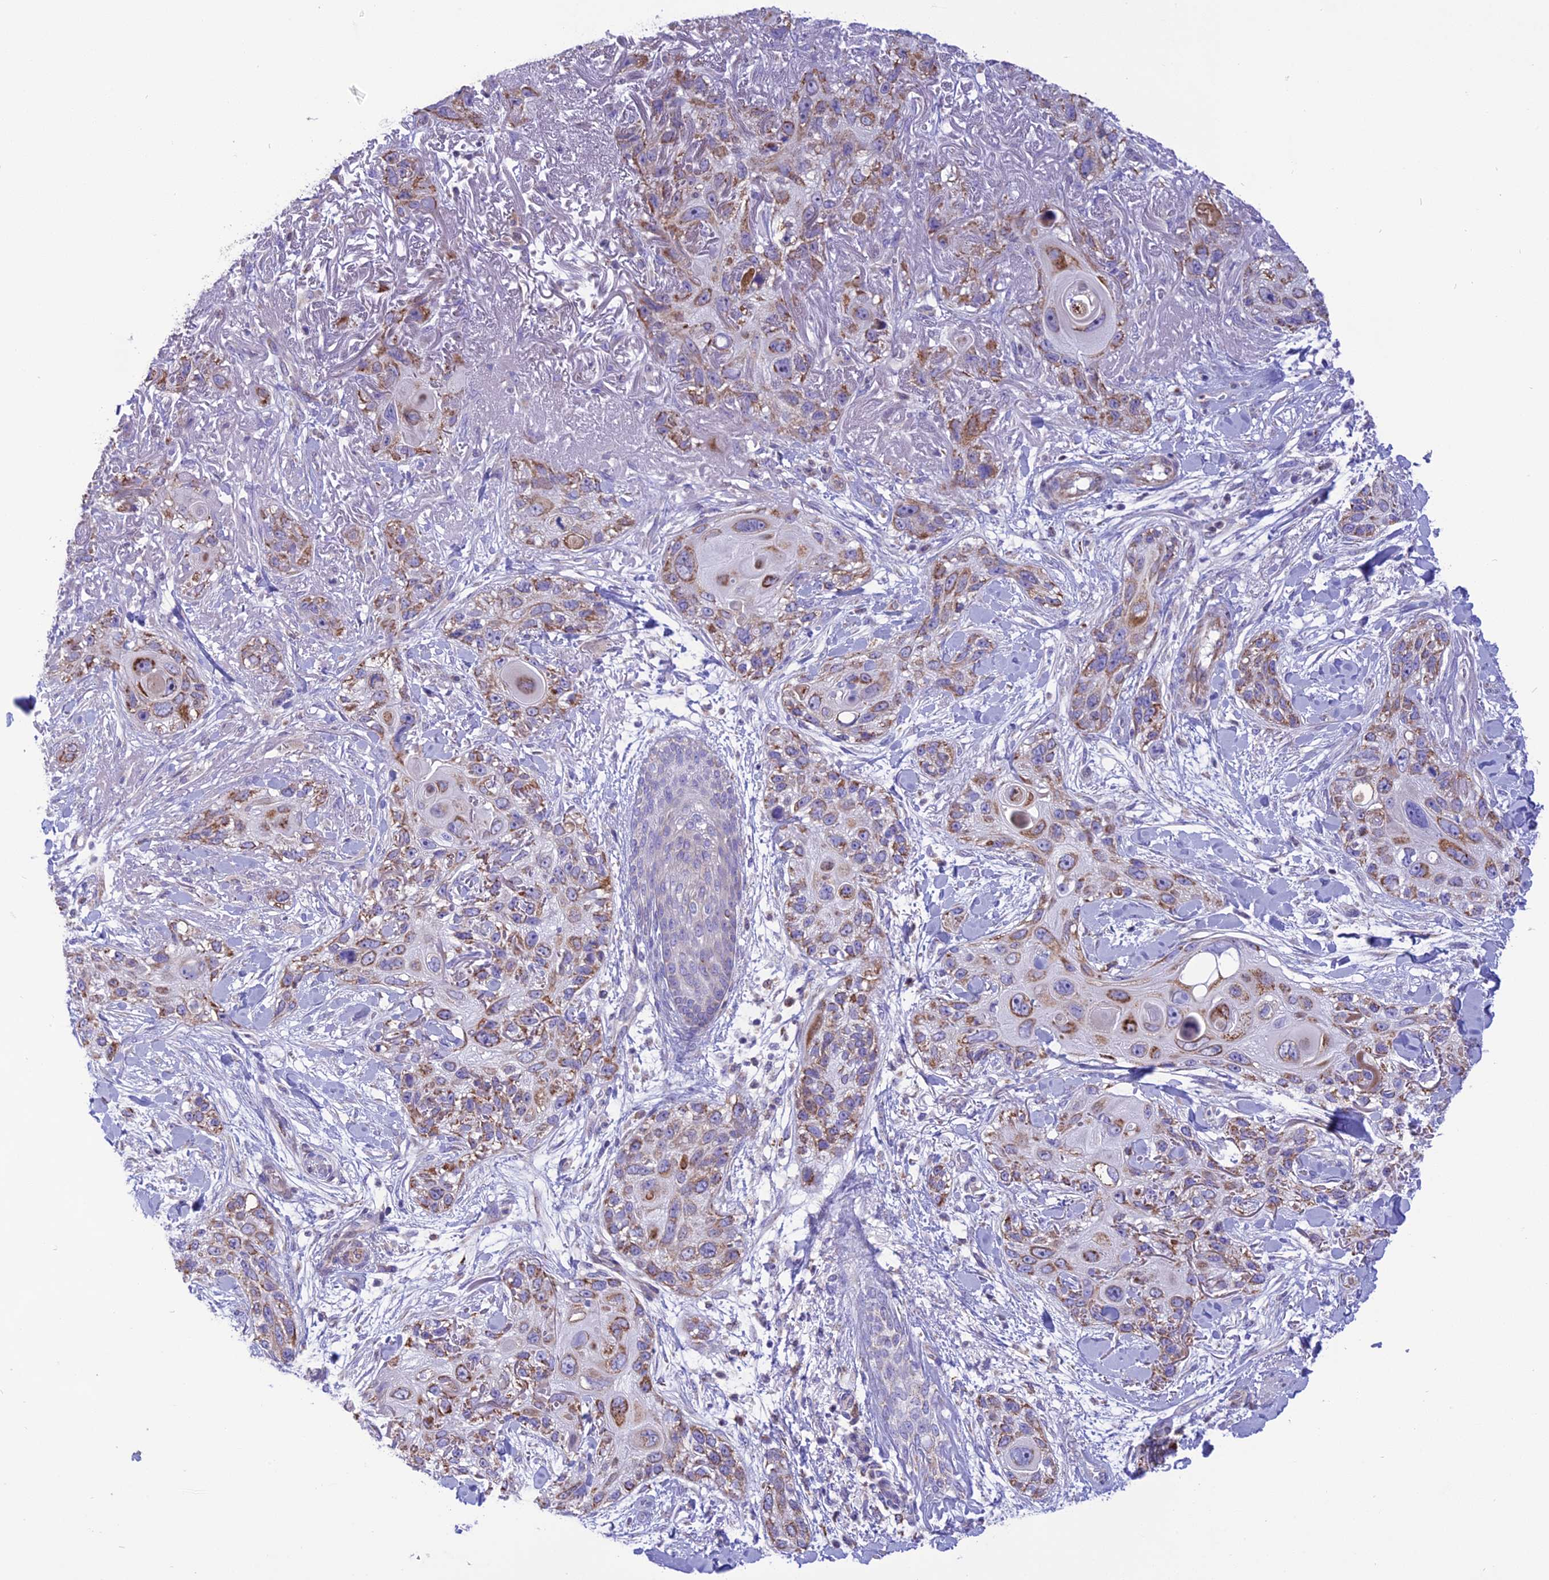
{"staining": {"intensity": "moderate", "quantity": ">75%", "location": "cytoplasmic/membranous"}, "tissue": "skin cancer", "cell_type": "Tumor cells", "image_type": "cancer", "snomed": [{"axis": "morphology", "description": "Normal tissue, NOS"}, {"axis": "morphology", "description": "Squamous cell carcinoma, NOS"}, {"axis": "topography", "description": "Skin"}], "caption": "Tumor cells demonstrate medium levels of moderate cytoplasmic/membranous staining in about >75% of cells in skin squamous cell carcinoma. (DAB = brown stain, brightfield microscopy at high magnification).", "gene": "DOC2B", "patient": {"sex": "male", "age": 72}}